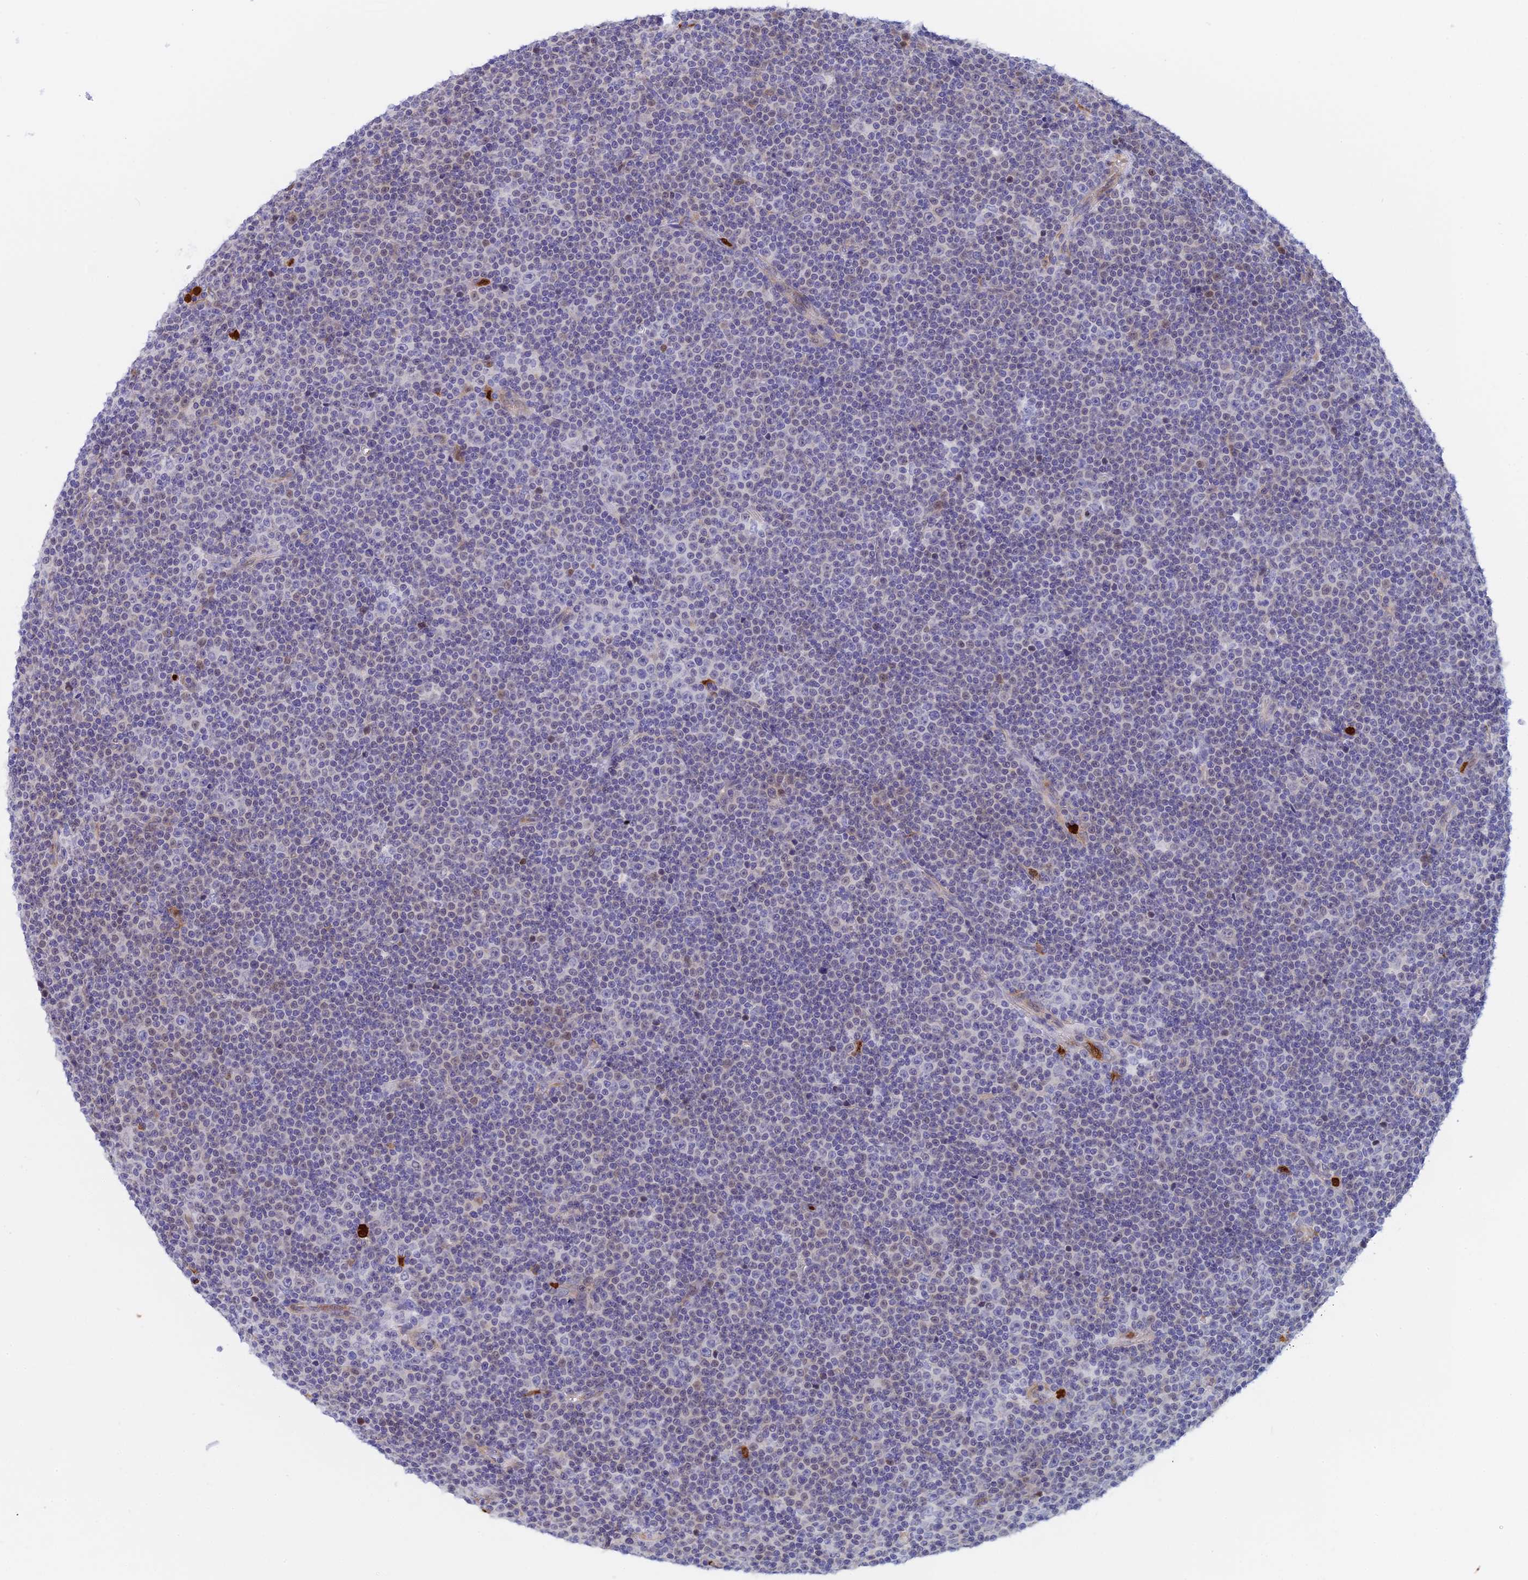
{"staining": {"intensity": "negative", "quantity": "none", "location": "none"}, "tissue": "lymphoma", "cell_type": "Tumor cells", "image_type": "cancer", "snomed": [{"axis": "morphology", "description": "Malignant lymphoma, non-Hodgkin's type, Low grade"}, {"axis": "topography", "description": "Lymph node"}], "caption": "Tumor cells show no significant positivity in lymphoma. Brightfield microscopy of IHC stained with DAB (brown) and hematoxylin (blue), captured at high magnification.", "gene": "SLC26A1", "patient": {"sex": "female", "age": 67}}